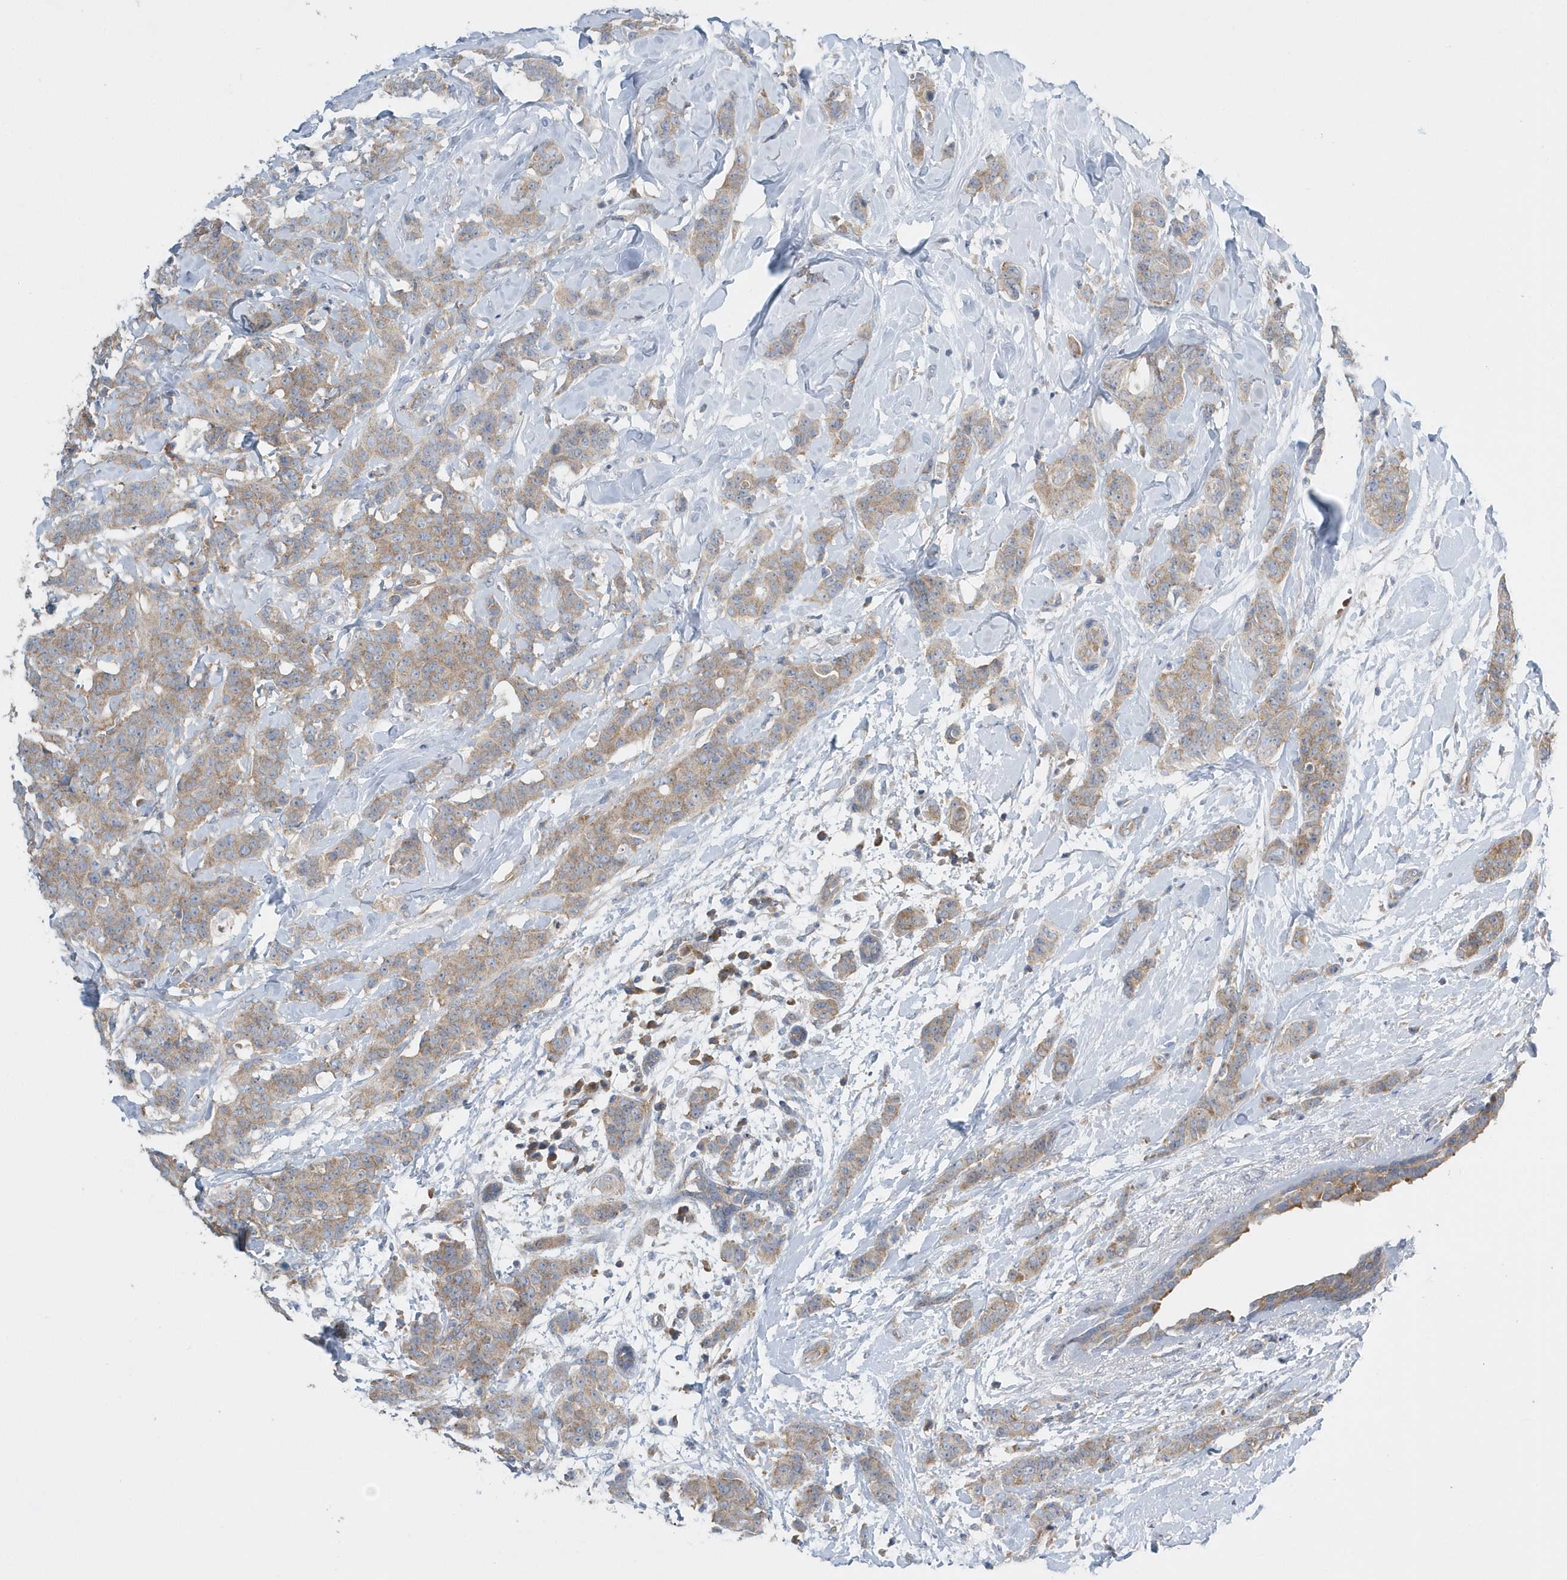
{"staining": {"intensity": "weak", "quantity": ">75%", "location": "cytoplasmic/membranous"}, "tissue": "breast cancer", "cell_type": "Tumor cells", "image_type": "cancer", "snomed": [{"axis": "morphology", "description": "Normal tissue, NOS"}, {"axis": "morphology", "description": "Duct carcinoma"}, {"axis": "topography", "description": "Breast"}], "caption": "This is a photomicrograph of IHC staining of breast infiltrating ductal carcinoma, which shows weak positivity in the cytoplasmic/membranous of tumor cells.", "gene": "EIF3C", "patient": {"sex": "female", "age": 40}}